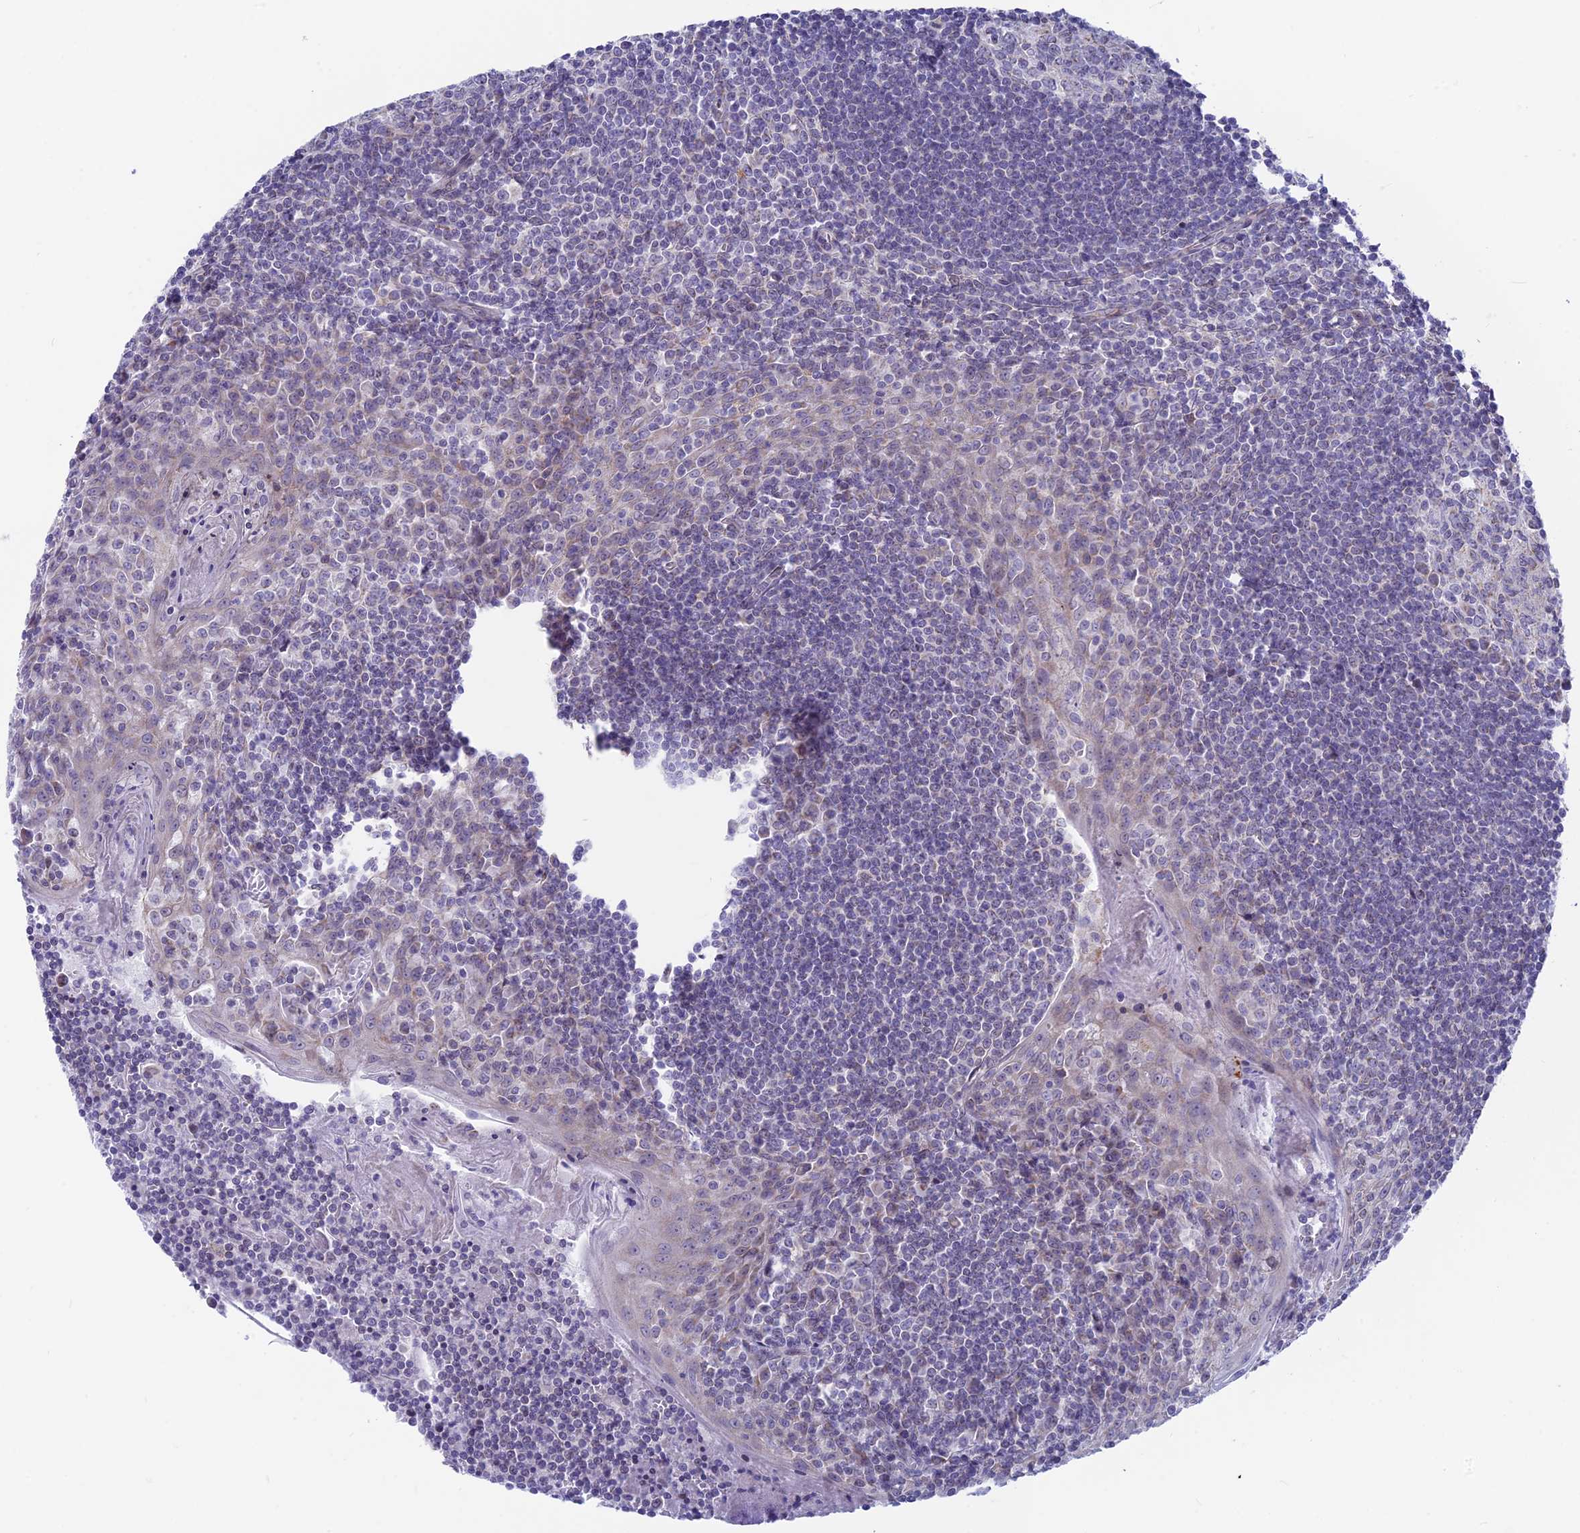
{"staining": {"intensity": "negative", "quantity": "none", "location": "none"}, "tissue": "tonsil", "cell_type": "Germinal center cells", "image_type": "normal", "snomed": [{"axis": "morphology", "description": "Normal tissue, NOS"}, {"axis": "topography", "description": "Tonsil"}], "caption": "A high-resolution micrograph shows immunohistochemistry staining of benign tonsil, which displays no significant expression in germinal center cells.", "gene": "PLAC9", "patient": {"sex": "male", "age": 27}}